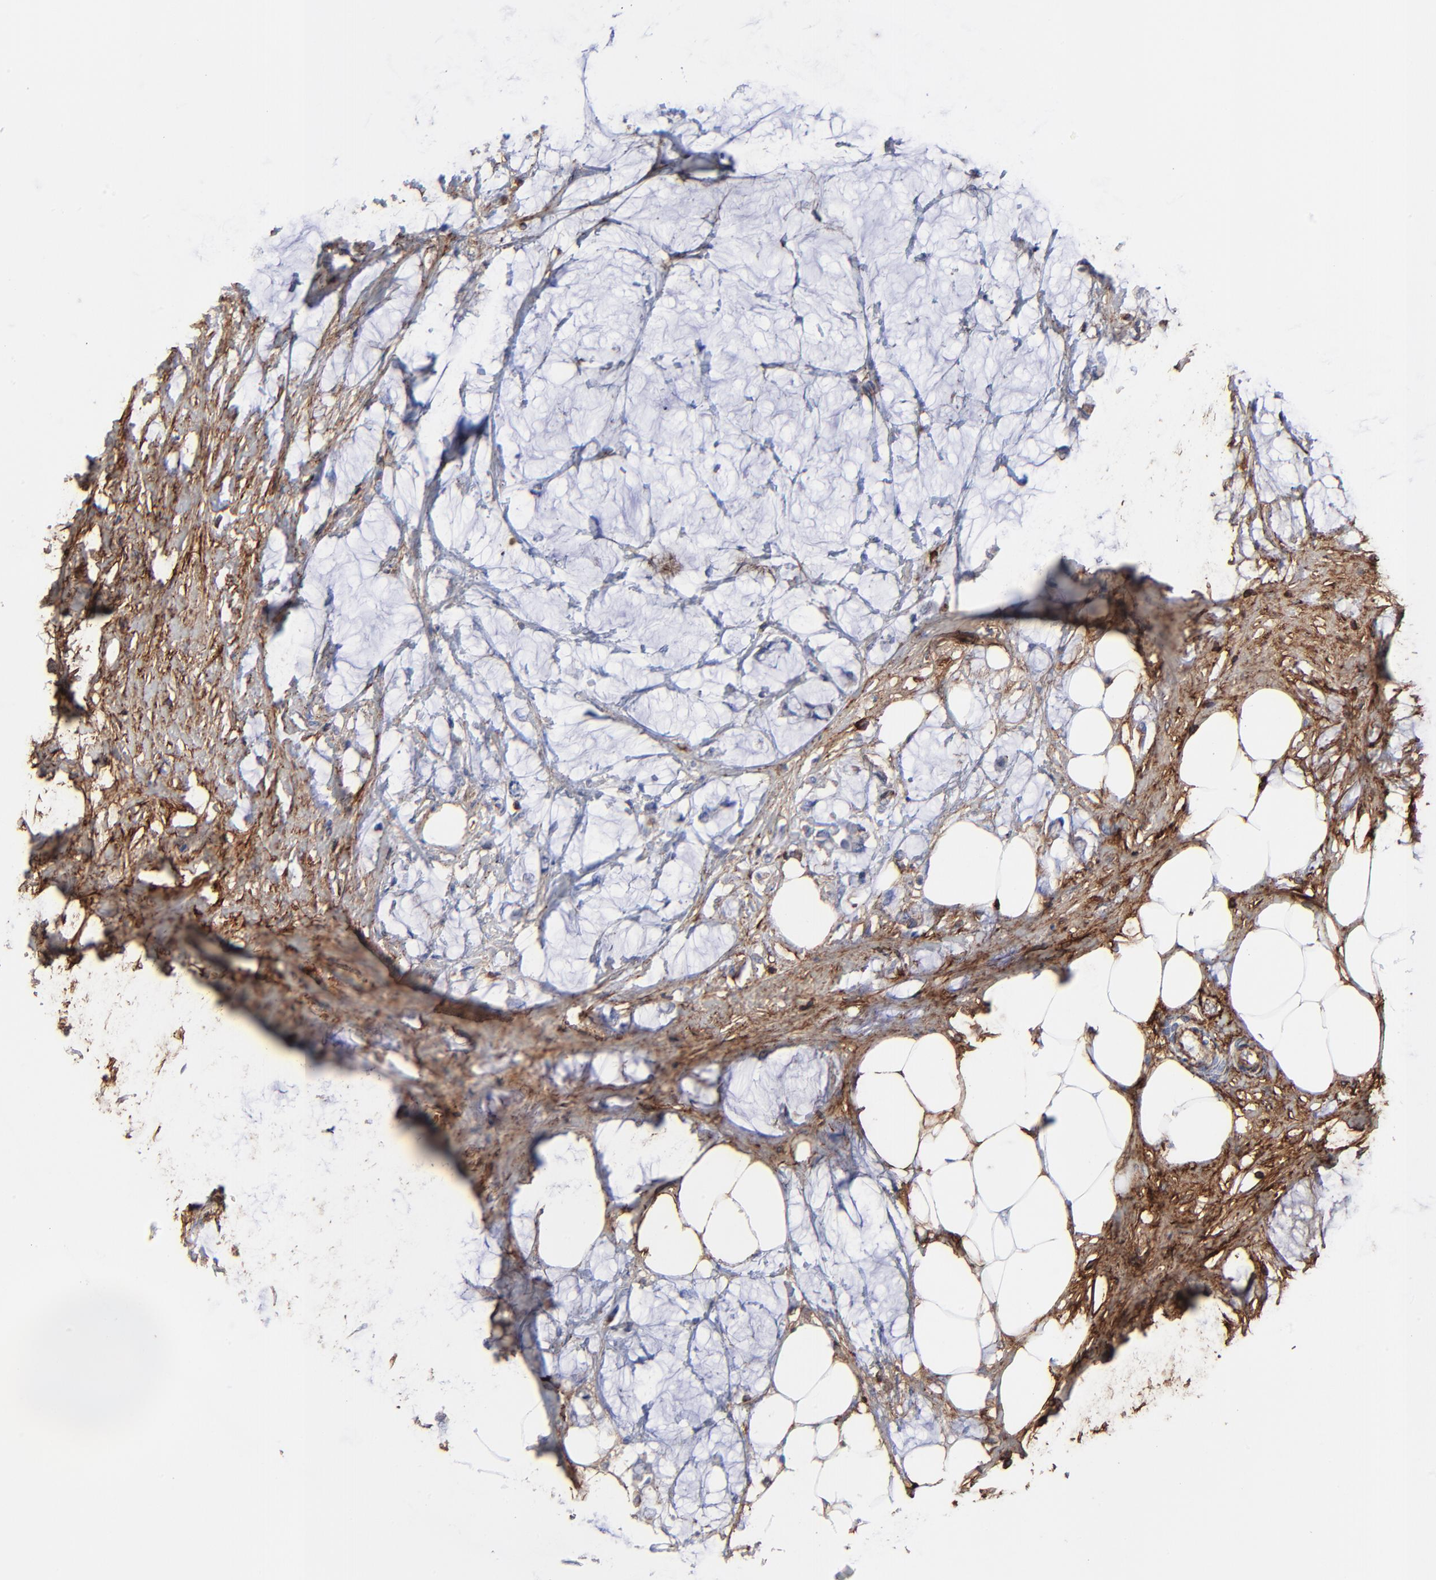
{"staining": {"intensity": "negative", "quantity": "none", "location": "none"}, "tissue": "colorectal cancer", "cell_type": "Tumor cells", "image_type": "cancer", "snomed": [{"axis": "morphology", "description": "Normal tissue, NOS"}, {"axis": "morphology", "description": "Adenocarcinoma, NOS"}, {"axis": "topography", "description": "Colon"}, {"axis": "topography", "description": "Peripheral nerve tissue"}], "caption": "Immunohistochemical staining of human adenocarcinoma (colorectal) shows no significant expression in tumor cells.", "gene": "FBLN2", "patient": {"sex": "male", "age": 14}}